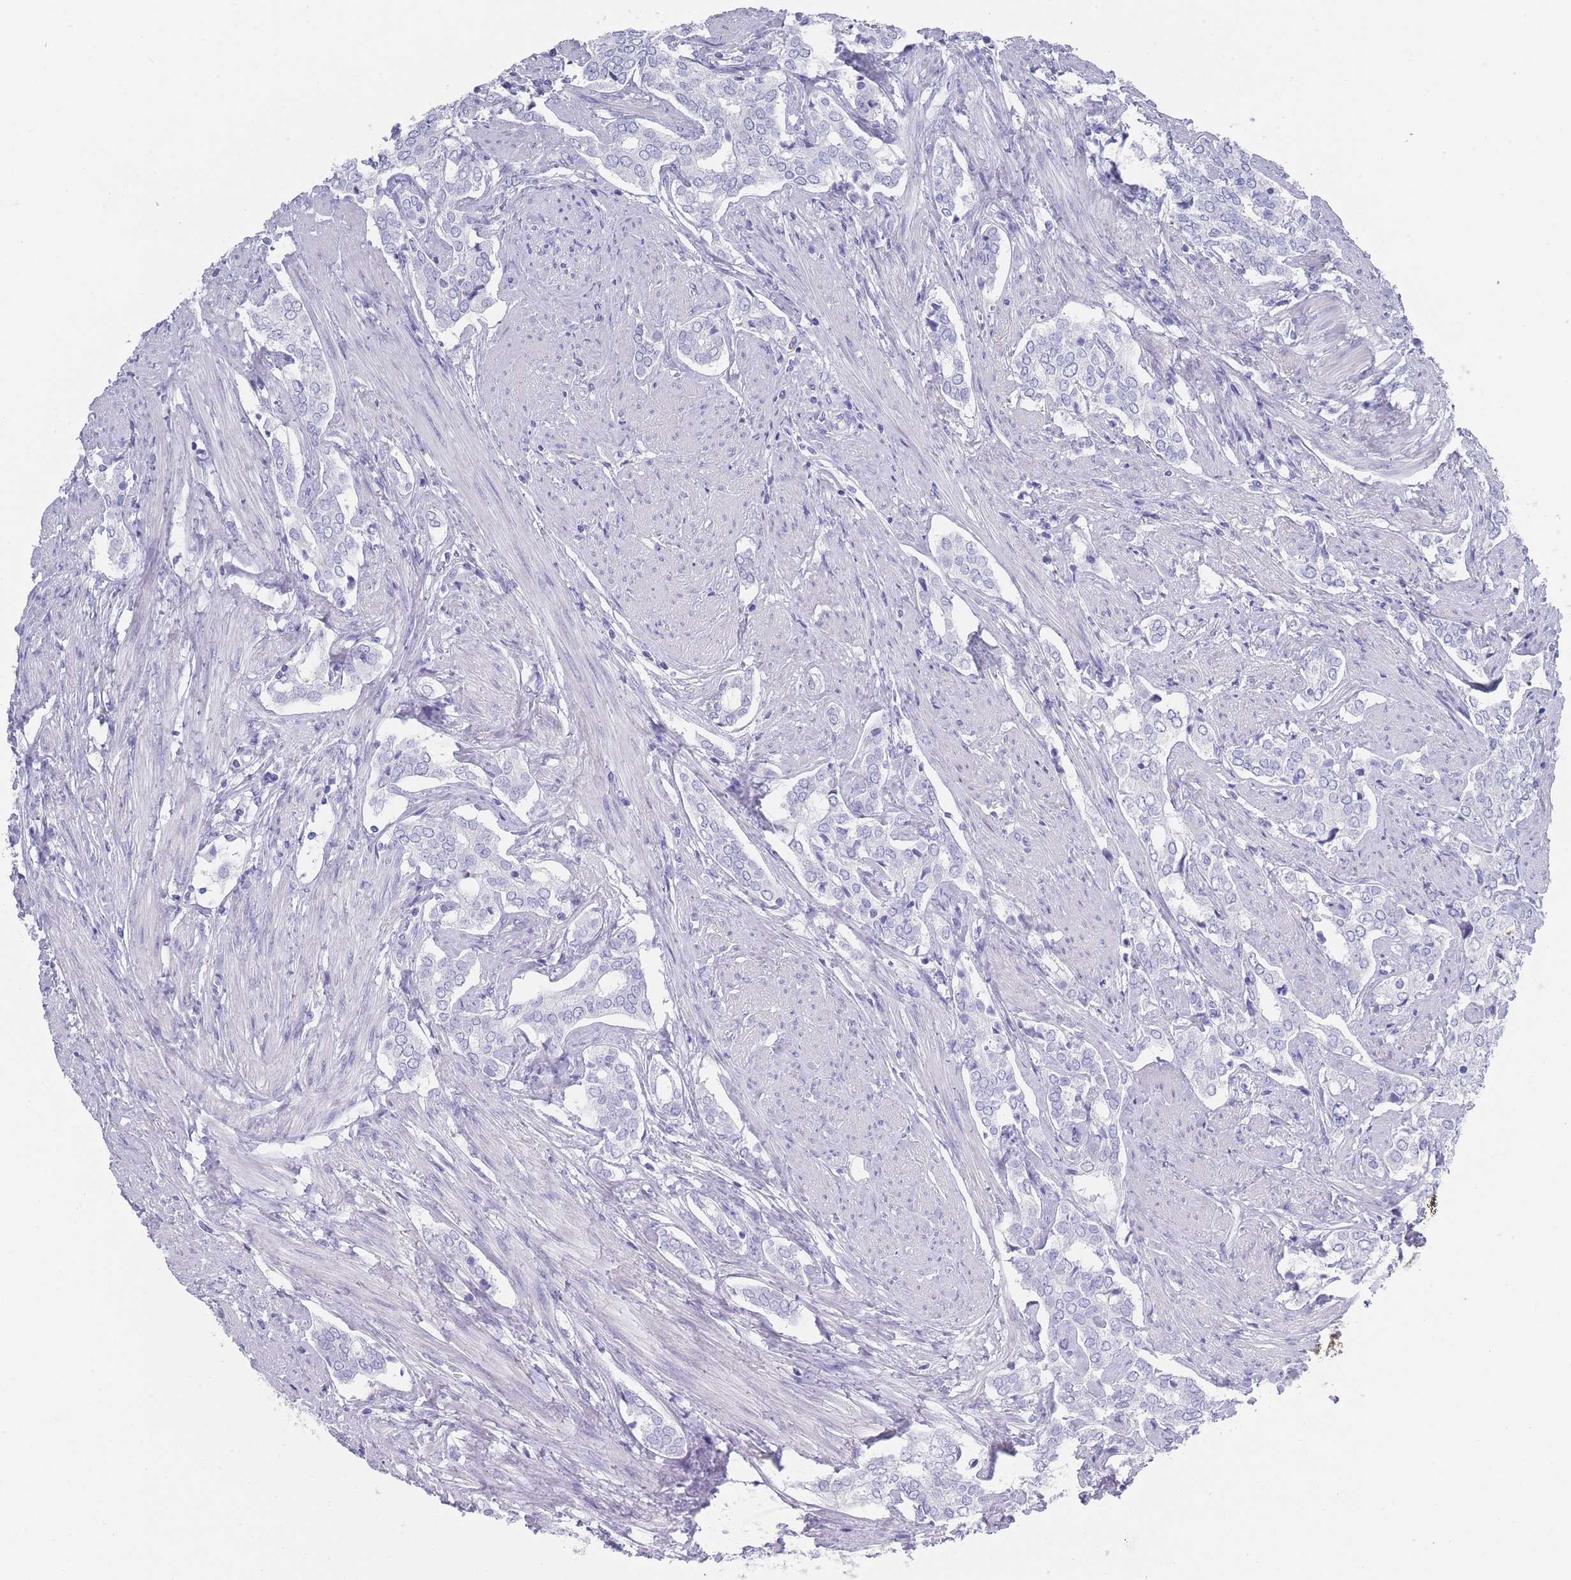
{"staining": {"intensity": "negative", "quantity": "none", "location": "none"}, "tissue": "prostate cancer", "cell_type": "Tumor cells", "image_type": "cancer", "snomed": [{"axis": "morphology", "description": "Adenocarcinoma, High grade"}, {"axis": "topography", "description": "Prostate"}], "caption": "There is no significant positivity in tumor cells of prostate cancer (adenocarcinoma (high-grade)).", "gene": "RAB2B", "patient": {"sex": "male", "age": 71}}